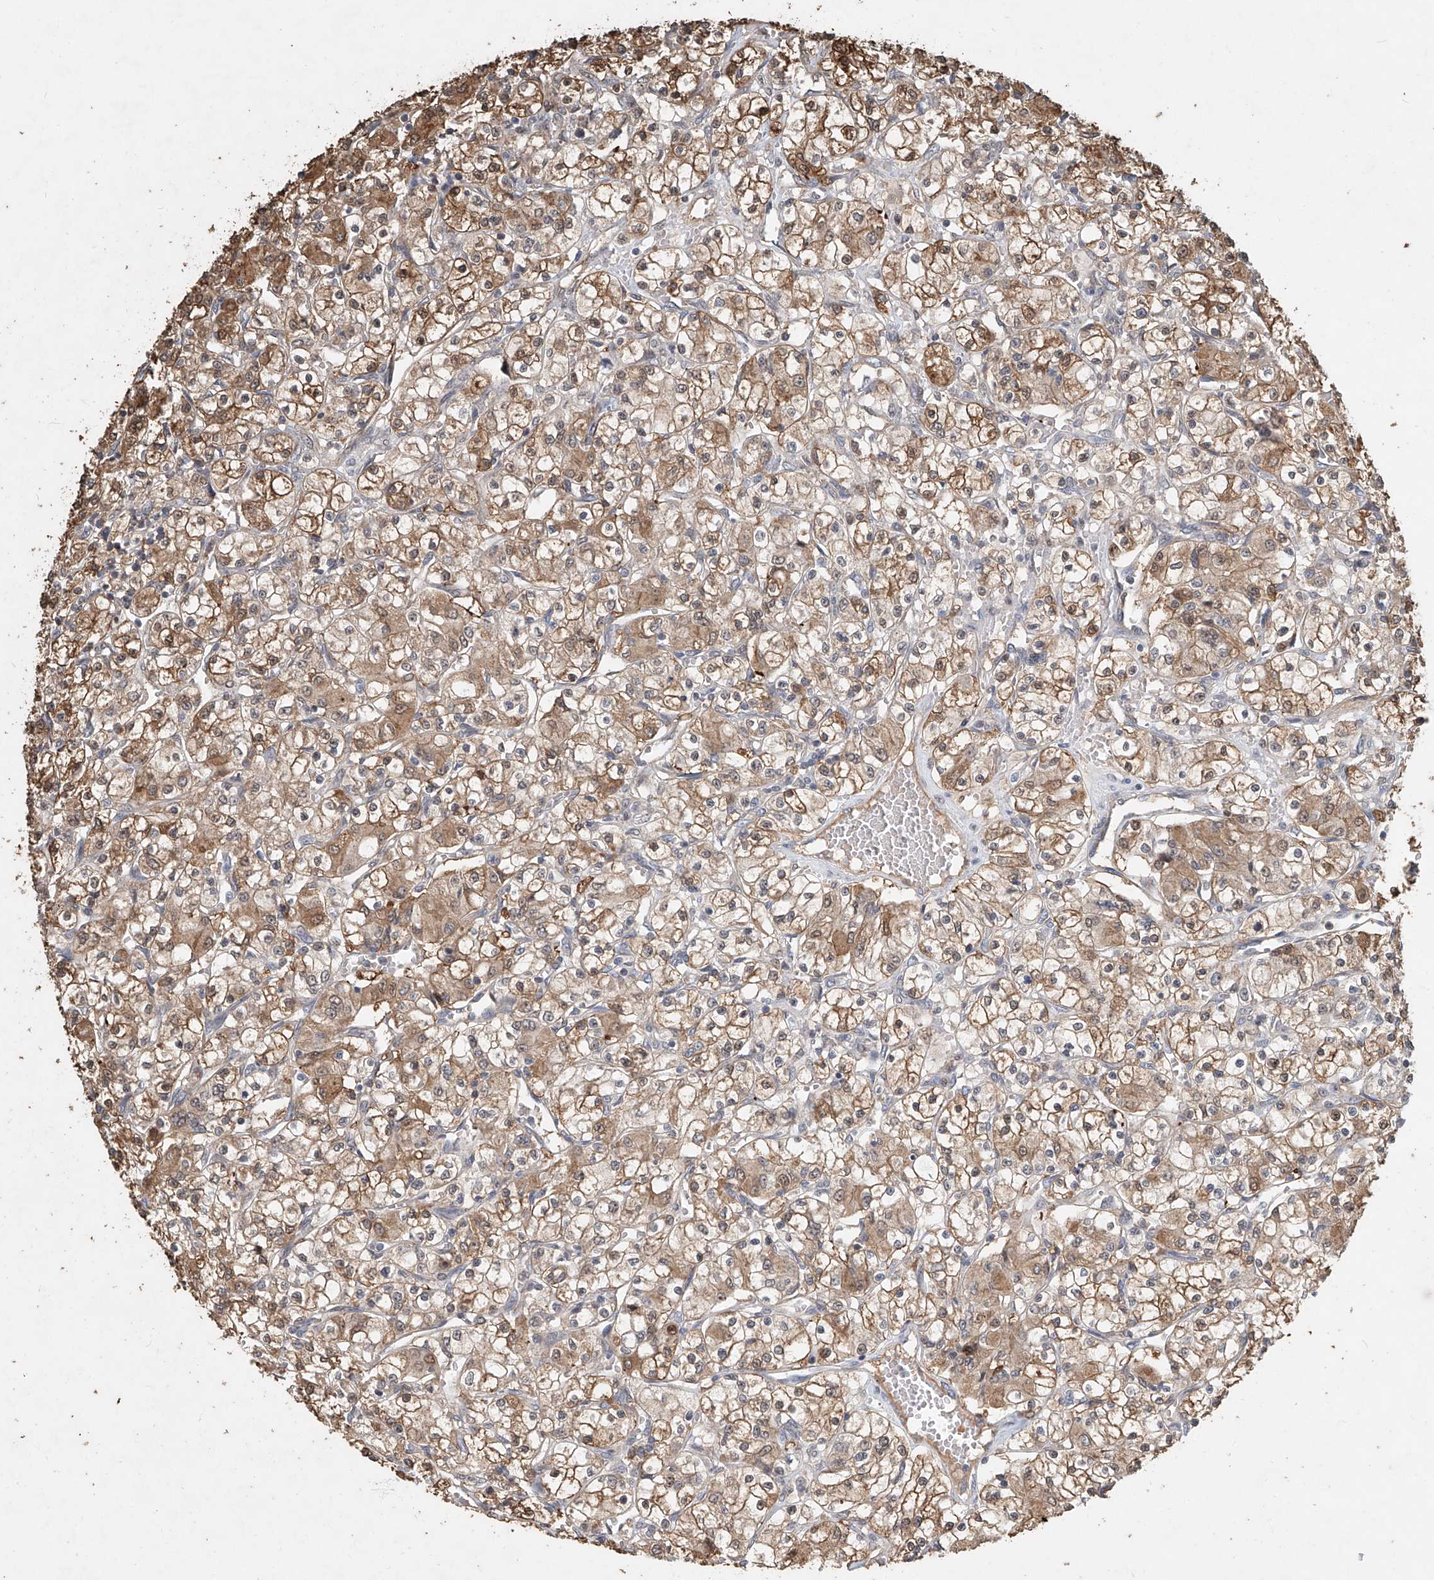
{"staining": {"intensity": "moderate", "quantity": ">75%", "location": "cytoplasmic/membranous"}, "tissue": "renal cancer", "cell_type": "Tumor cells", "image_type": "cancer", "snomed": [{"axis": "morphology", "description": "Adenocarcinoma, NOS"}, {"axis": "topography", "description": "Kidney"}], "caption": "Immunohistochemistry of human adenocarcinoma (renal) reveals medium levels of moderate cytoplasmic/membranous positivity in about >75% of tumor cells.", "gene": "RMND1", "patient": {"sex": "female", "age": 59}}